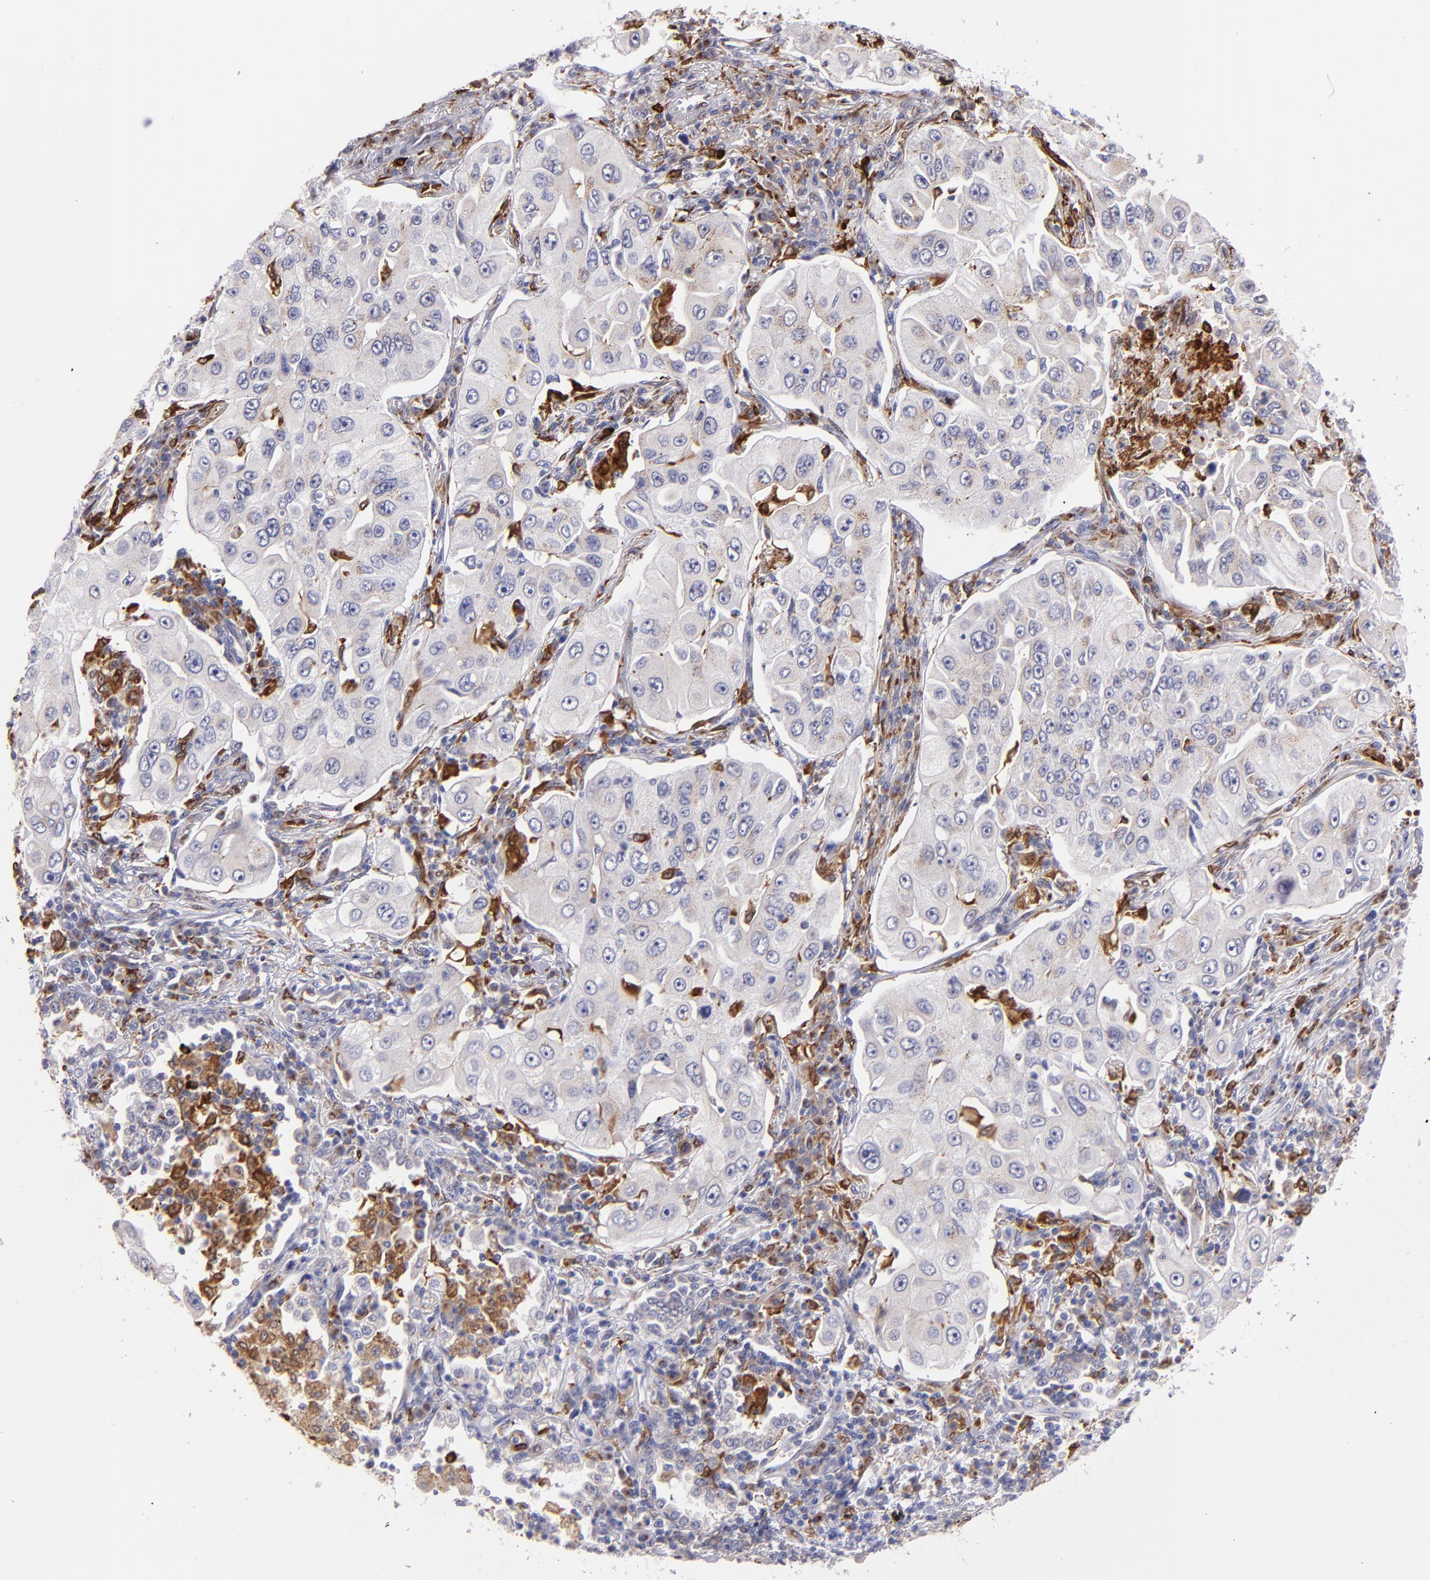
{"staining": {"intensity": "negative", "quantity": "none", "location": "none"}, "tissue": "lung cancer", "cell_type": "Tumor cells", "image_type": "cancer", "snomed": [{"axis": "morphology", "description": "Adenocarcinoma, NOS"}, {"axis": "topography", "description": "Lung"}], "caption": "Tumor cells show no significant protein staining in lung cancer.", "gene": "PTGS1", "patient": {"sex": "male", "age": 84}}